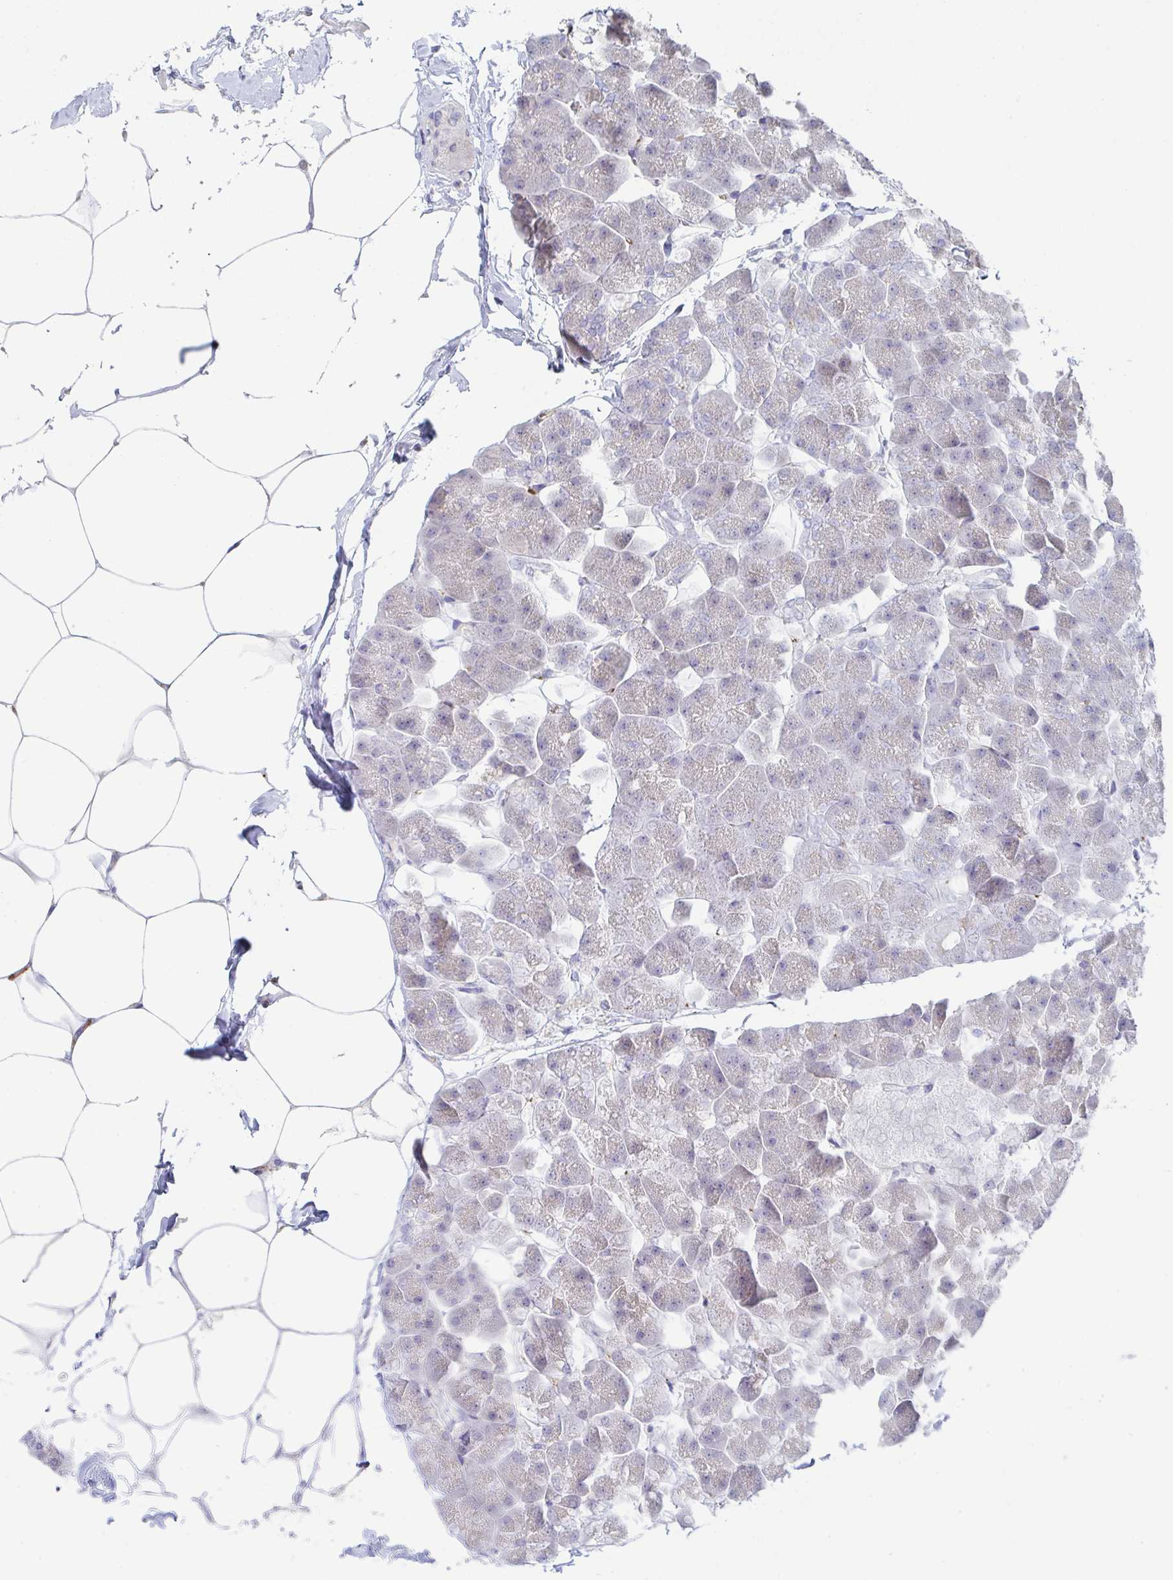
{"staining": {"intensity": "weak", "quantity": "<25%", "location": "cytoplasmic/membranous"}, "tissue": "pancreas", "cell_type": "Exocrine glandular cells", "image_type": "normal", "snomed": [{"axis": "morphology", "description": "Normal tissue, NOS"}, {"axis": "topography", "description": "Pancreas"}], "caption": "Exocrine glandular cells are negative for brown protein staining in benign pancreas. (Immunohistochemistry (ihc), brightfield microscopy, high magnification).", "gene": "WNK1", "patient": {"sex": "male", "age": 35}}